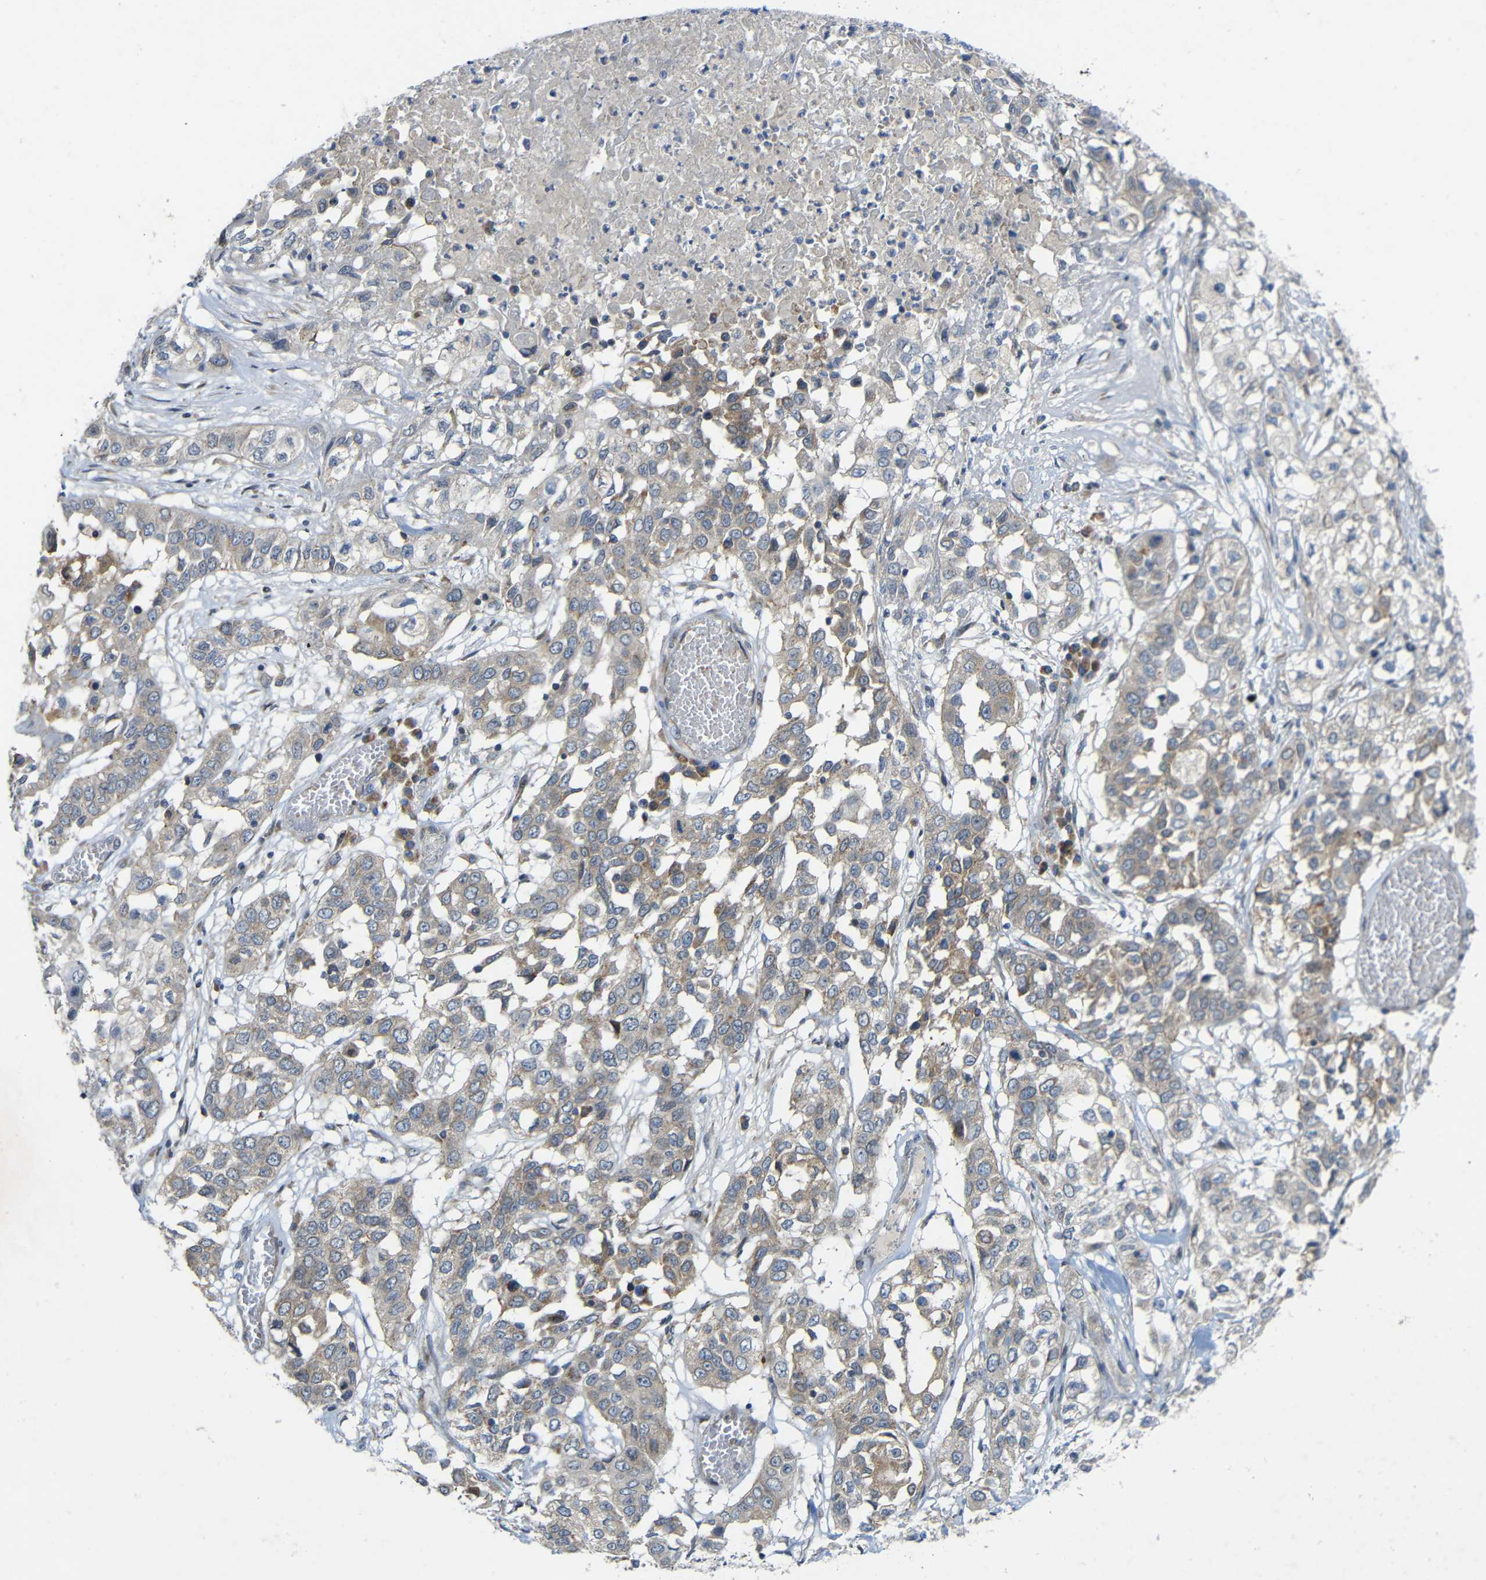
{"staining": {"intensity": "weak", "quantity": "25%-75%", "location": "cytoplasmic/membranous"}, "tissue": "lung cancer", "cell_type": "Tumor cells", "image_type": "cancer", "snomed": [{"axis": "morphology", "description": "Squamous cell carcinoma, NOS"}, {"axis": "topography", "description": "Lung"}], "caption": "DAB immunohistochemical staining of lung cancer demonstrates weak cytoplasmic/membranous protein positivity in approximately 25%-75% of tumor cells.", "gene": "TMEM25", "patient": {"sex": "male", "age": 71}}